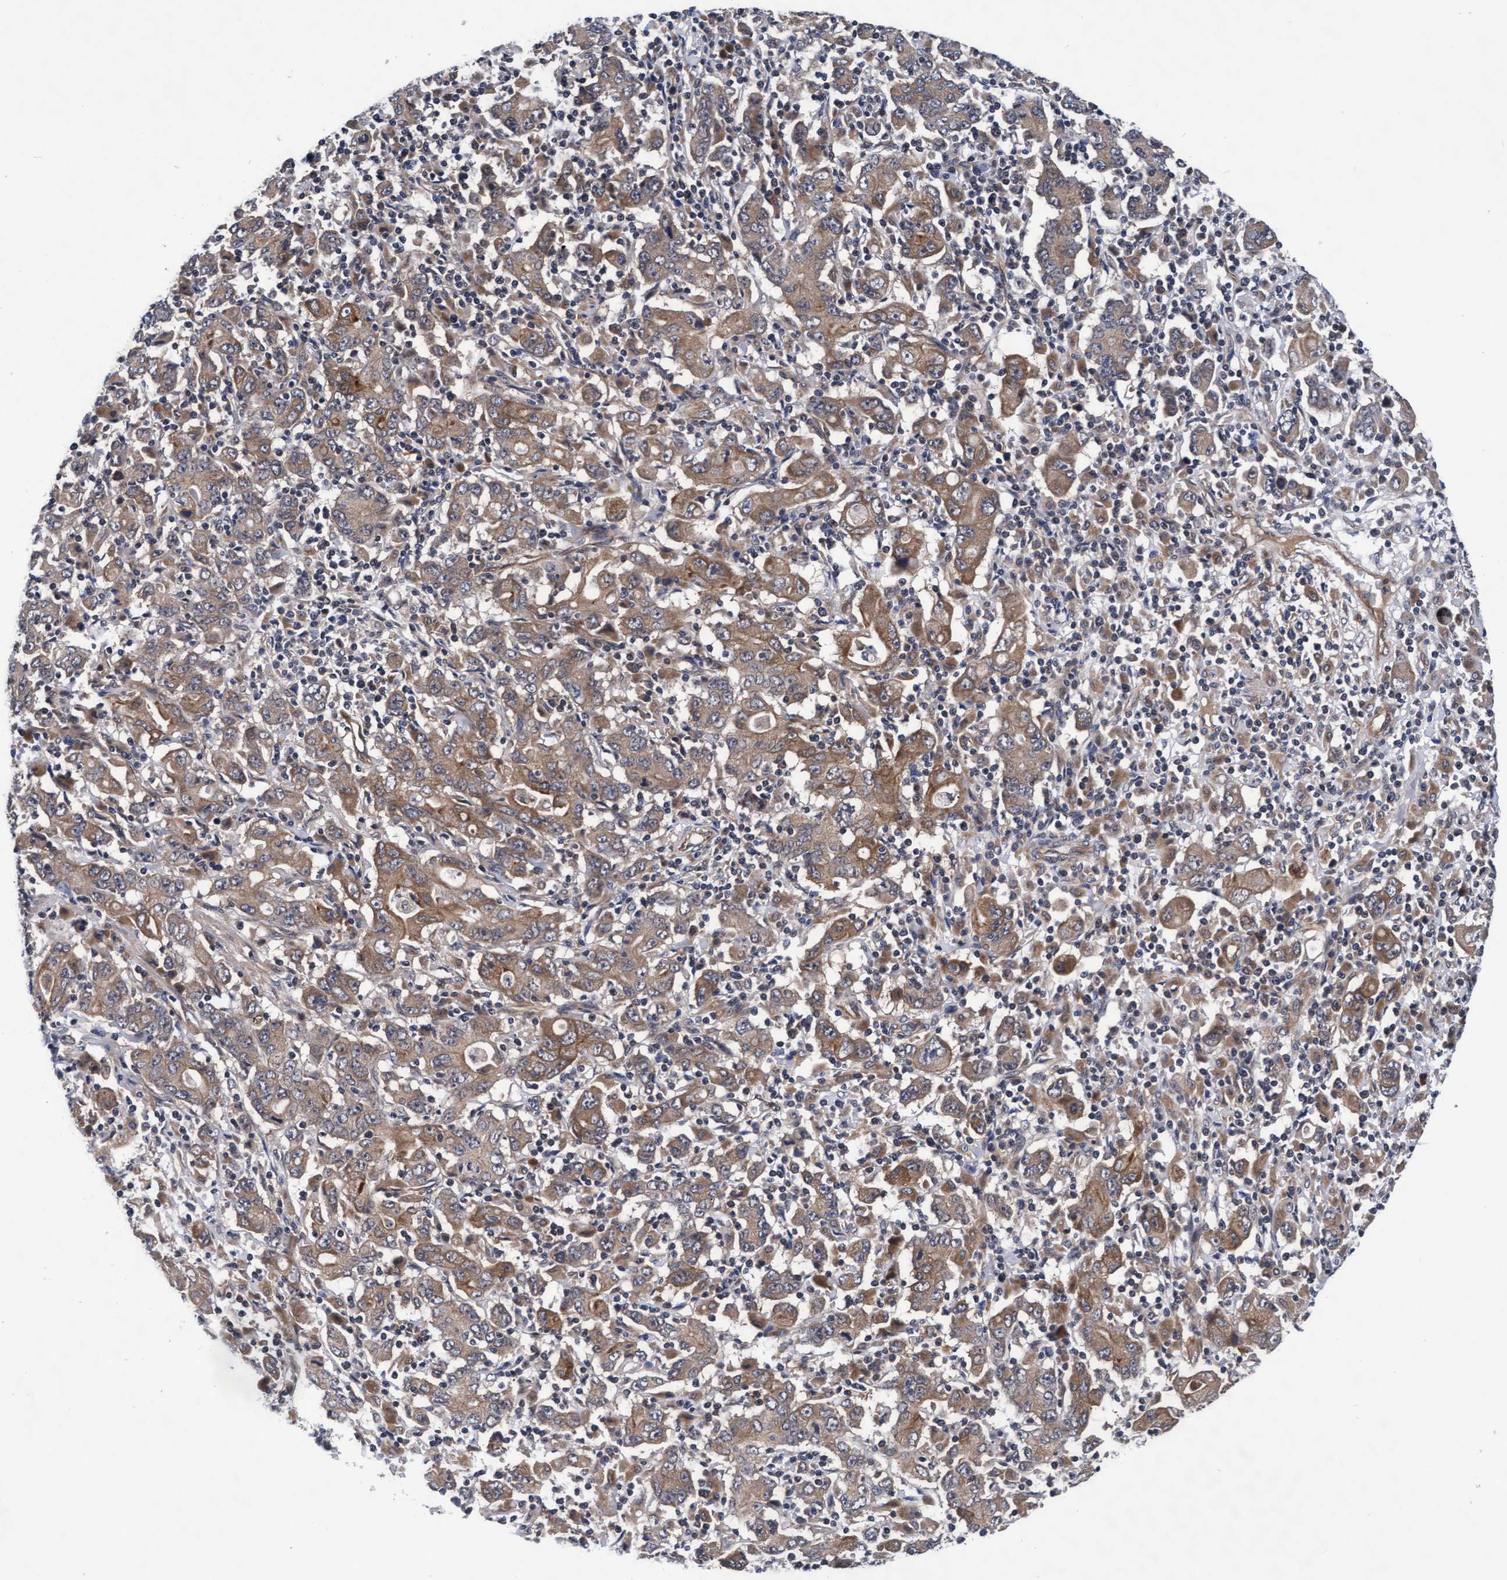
{"staining": {"intensity": "moderate", "quantity": ">75%", "location": "cytoplasmic/membranous"}, "tissue": "stomach cancer", "cell_type": "Tumor cells", "image_type": "cancer", "snomed": [{"axis": "morphology", "description": "Adenocarcinoma, NOS"}, {"axis": "topography", "description": "Stomach, upper"}], "caption": "Immunohistochemistry of stomach adenocarcinoma exhibits medium levels of moderate cytoplasmic/membranous positivity in about >75% of tumor cells.", "gene": "EFCAB13", "patient": {"sex": "male", "age": 69}}